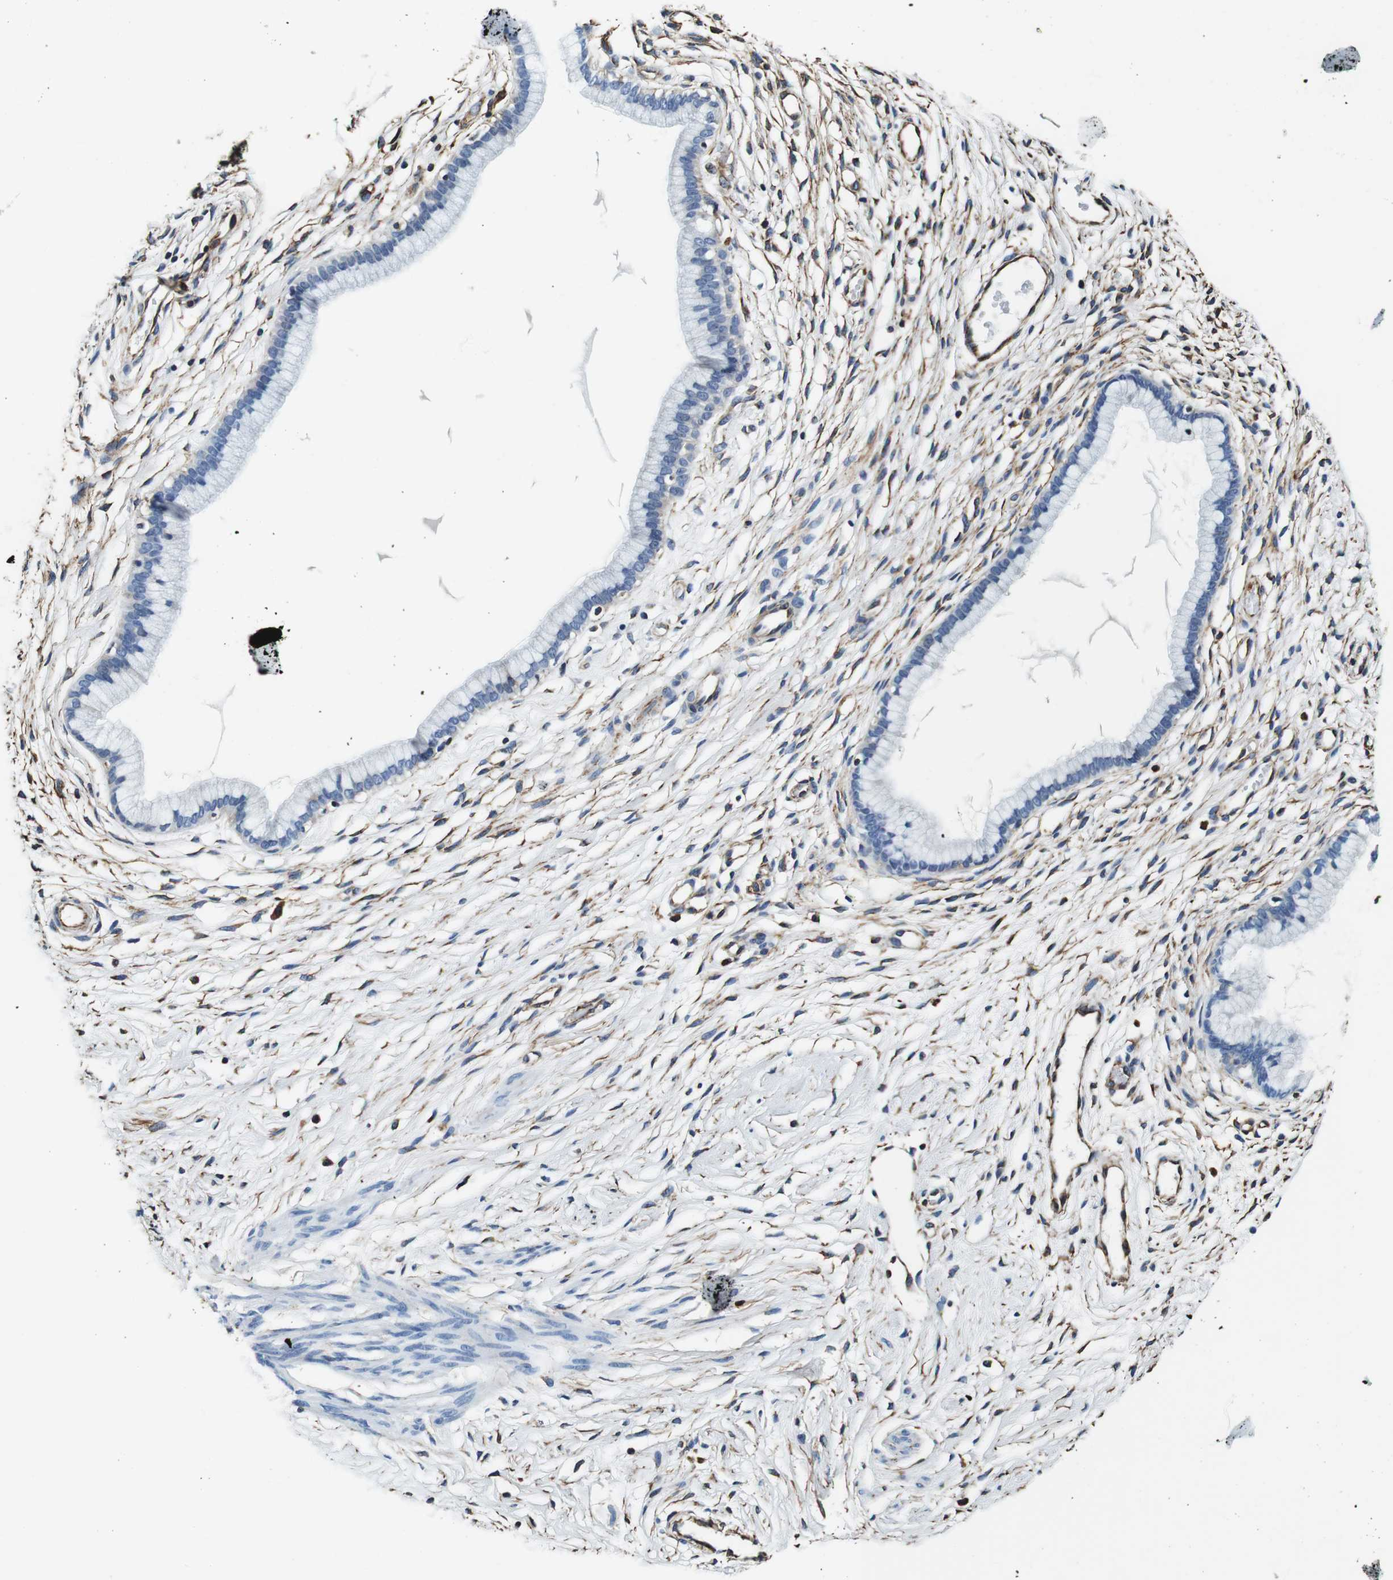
{"staining": {"intensity": "negative", "quantity": "none", "location": "none"}, "tissue": "cervix", "cell_type": "Glandular cells", "image_type": "normal", "snomed": [{"axis": "morphology", "description": "Normal tissue, NOS"}, {"axis": "topography", "description": "Cervix"}], "caption": "DAB immunohistochemical staining of normal human cervix demonstrates no significant staining in glandular cells.", "gene": "GJE1", "patient": {"sex": "female", "age": 65}}